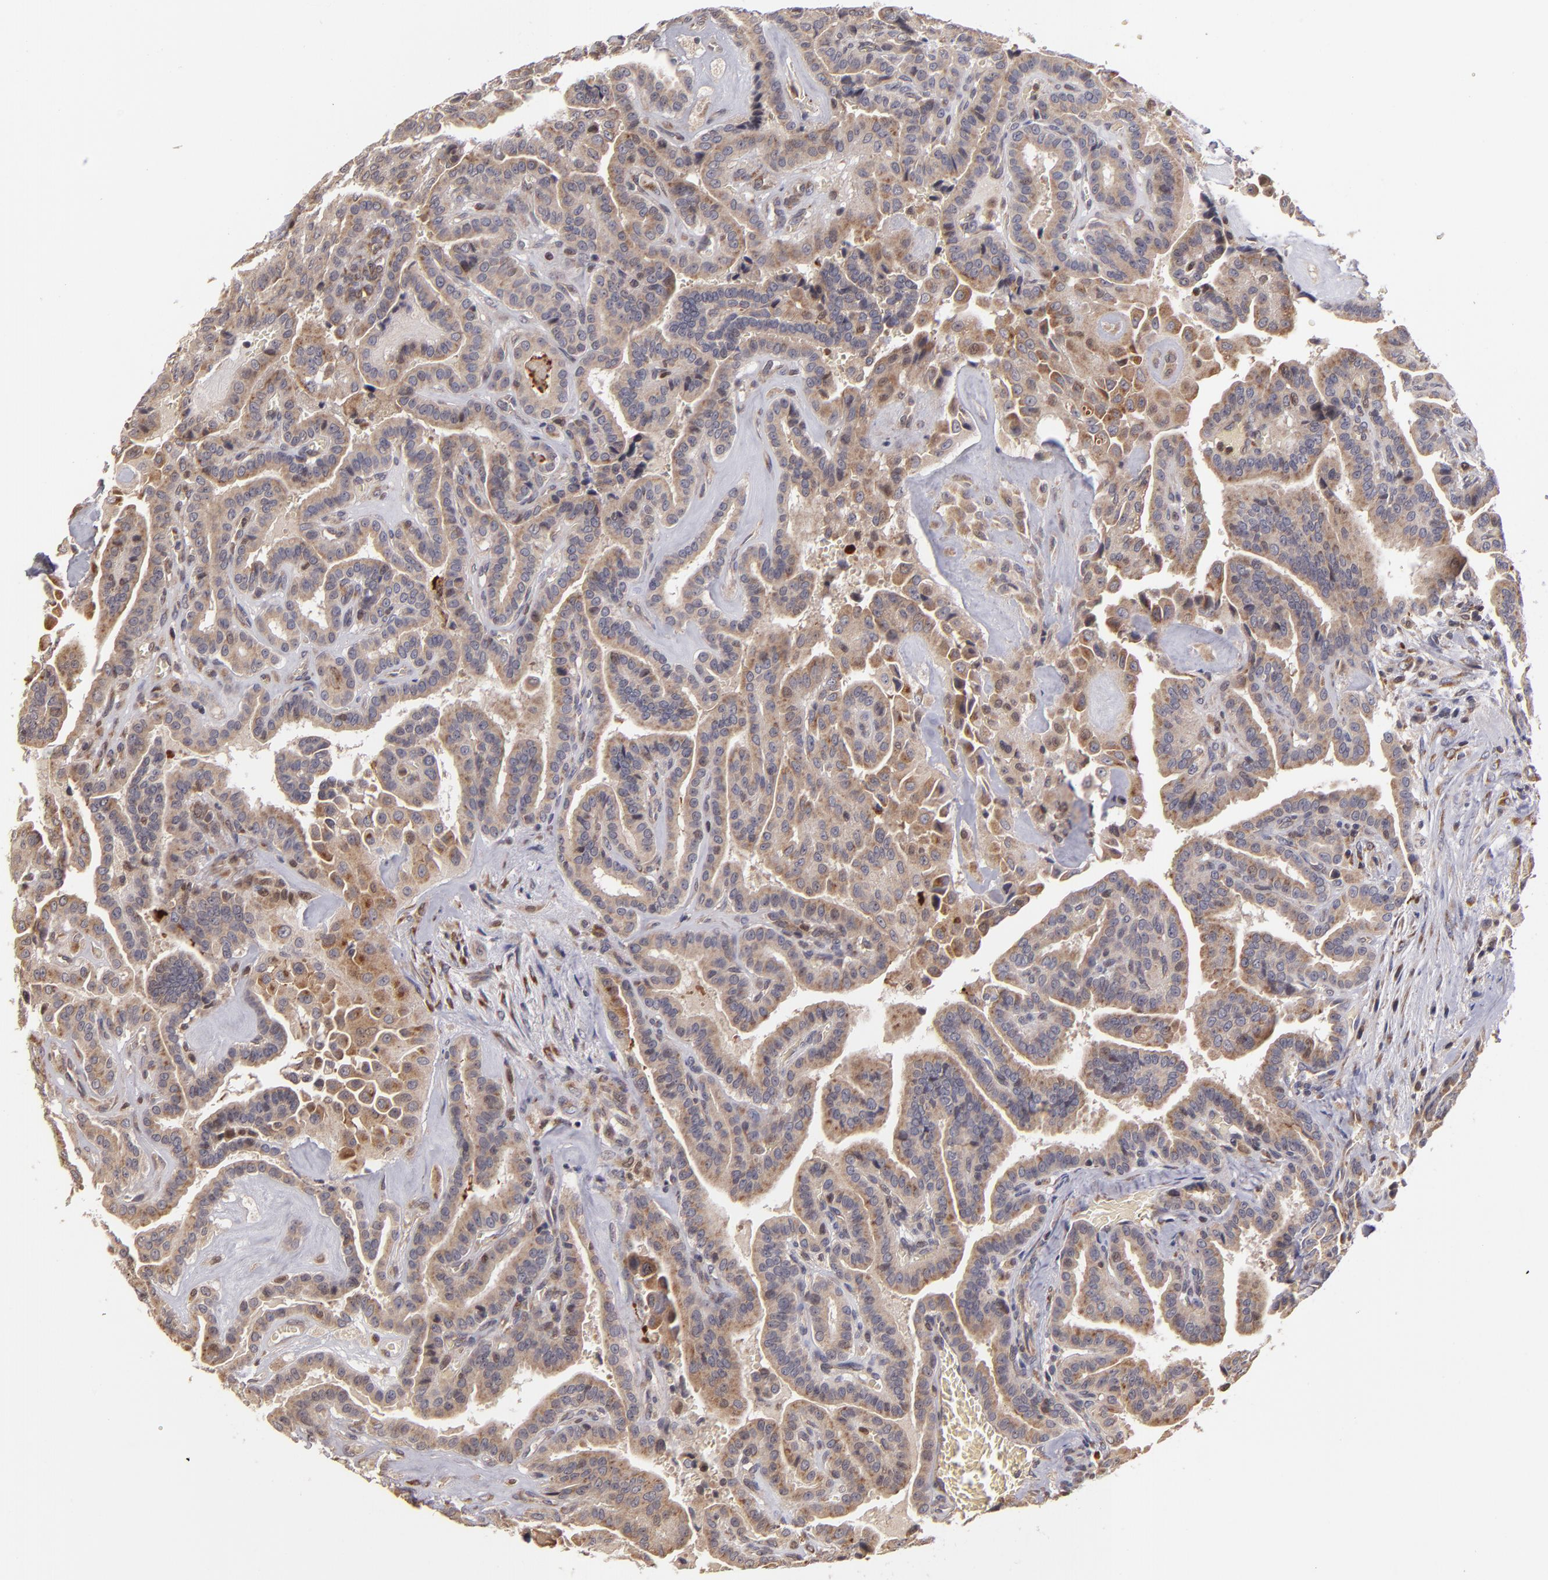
{"staining": {"intensity": "weak", "quantity": ">75%", "location": "cytoplasmic/membranous"}, "tissue": "thyroid cancer", "cell_type": "Tumor cells", "image_type": "cancer", "snomed": [{"axis": "morphology", "description": "Papillary adenocarcinoma, NOS"}, {"axis": "topography", "description": "Thyroid gland"}], "caption": "IHC micrograph of human thyroid papillary adenocarcinoma stained for a protein (brown), which displays low levels of weak cytoplasmic/membranous expression in approximately >75% of tumor cells.", "gene": "CASP1", "patient": {"sex": "male", "age": 87}}